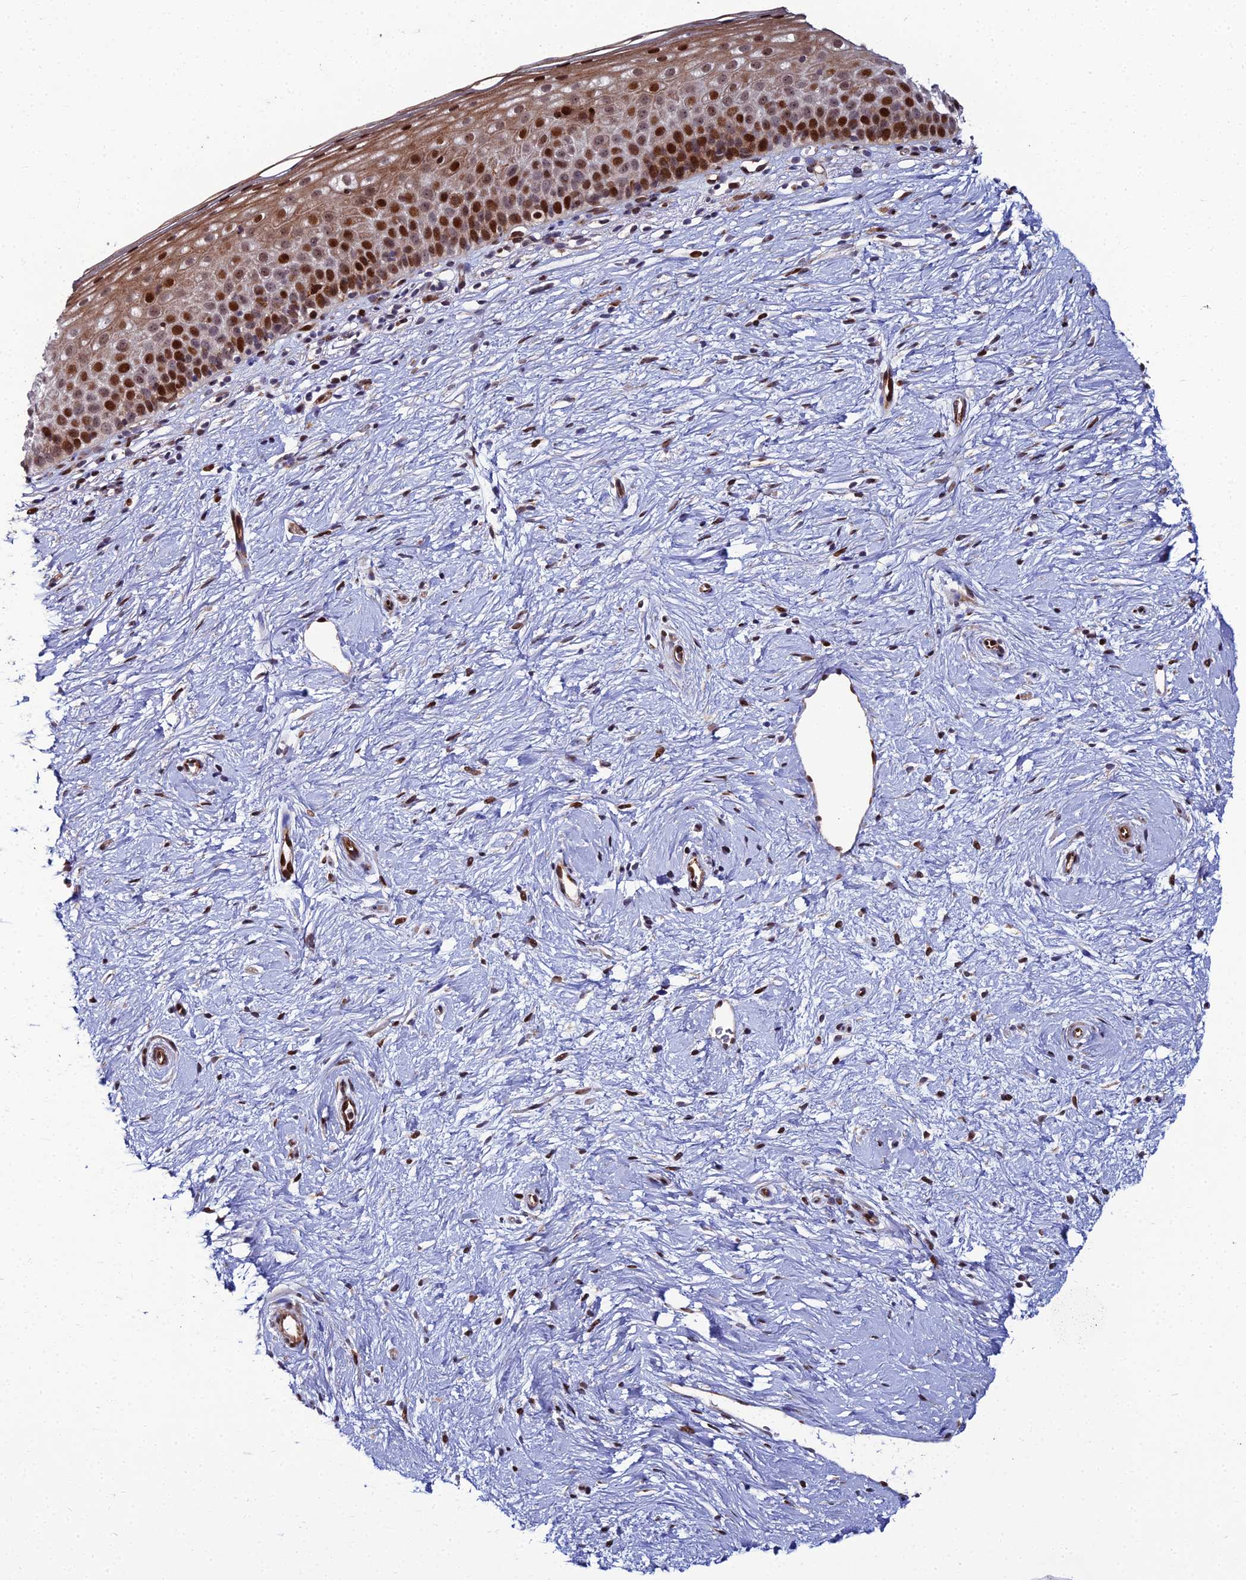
{"staining": {"intensity": "strong", "quantity": ">75%", "location": "cytoplasmic/membranous,nuclear"}, "tissue": "cervix", "cell_type": "Glandular cells", "image_type": "normal", "snomed": [{"axis": "morphology", "description": "Normal tissue, NOS"}, {"axis": "topography", "description": "Cervix"}], "caption": "High-power microscopy captured an immunohistochemistry image of unremarkable cervix, revealing strong cytoplasmic/membranous,nuclear expression in approximately >75% of glandular cells.", "gene": "ZNF668", "patient": {"sex": "female", "age": 57}}